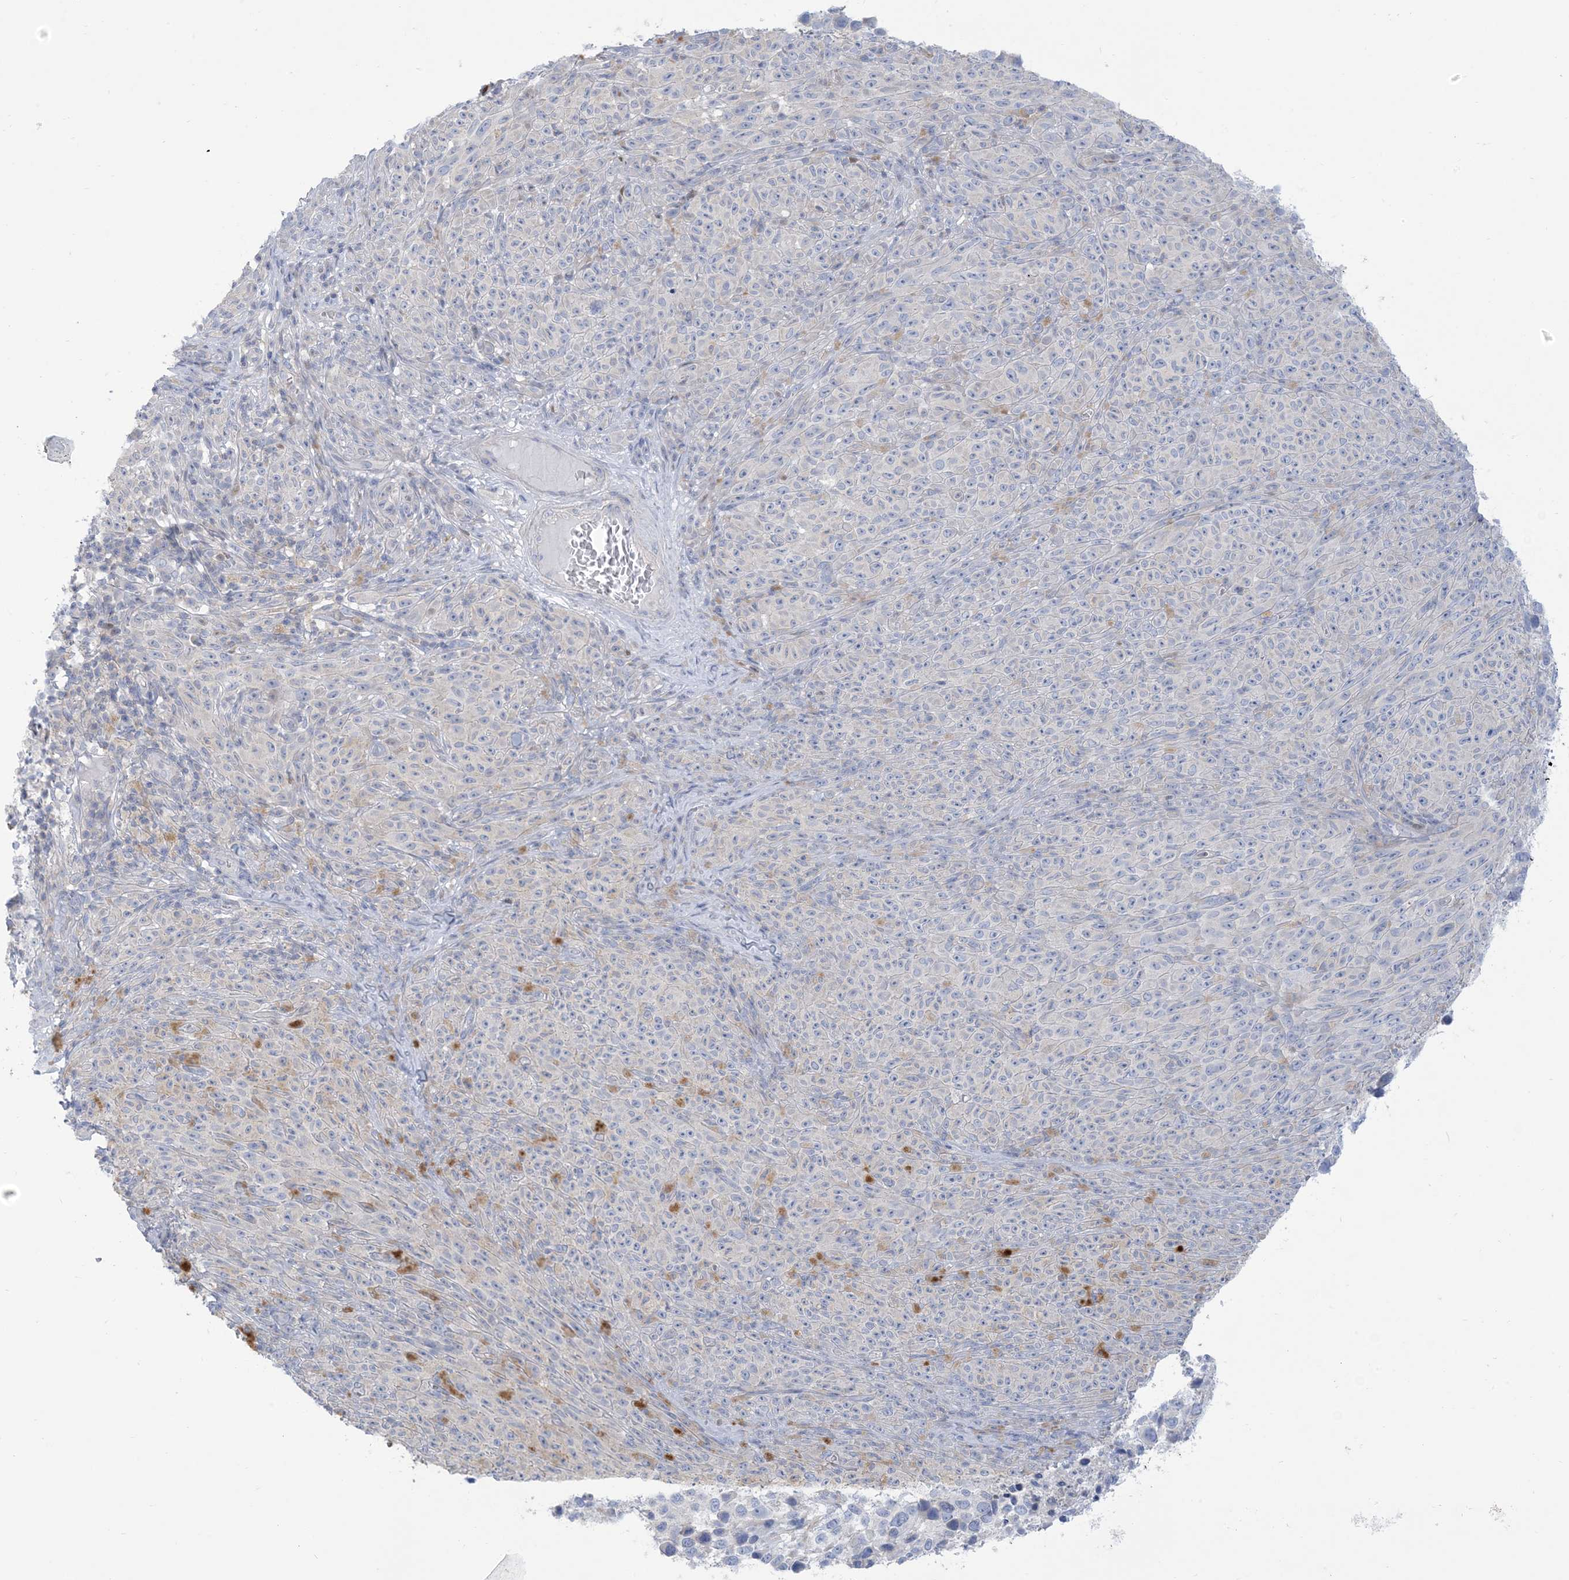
{"staining": {"intensity": "negative", "quantity": "none", "location": "none"}, "tissue": "melanoma", "cell_type": "Tumor cells", "image_type": "cancer", "snomed": [{"axis": "morphology", "description": "Malignant melanoma, NOS"}, {"axis": "topography", "description": "Skin"}], "caption": "Immunohistochemical staining of melanoma exhibits no significant expression in tumor cells.", "gene": "MTHFD2L", "patient": {"sex": "female", "age": 82}}